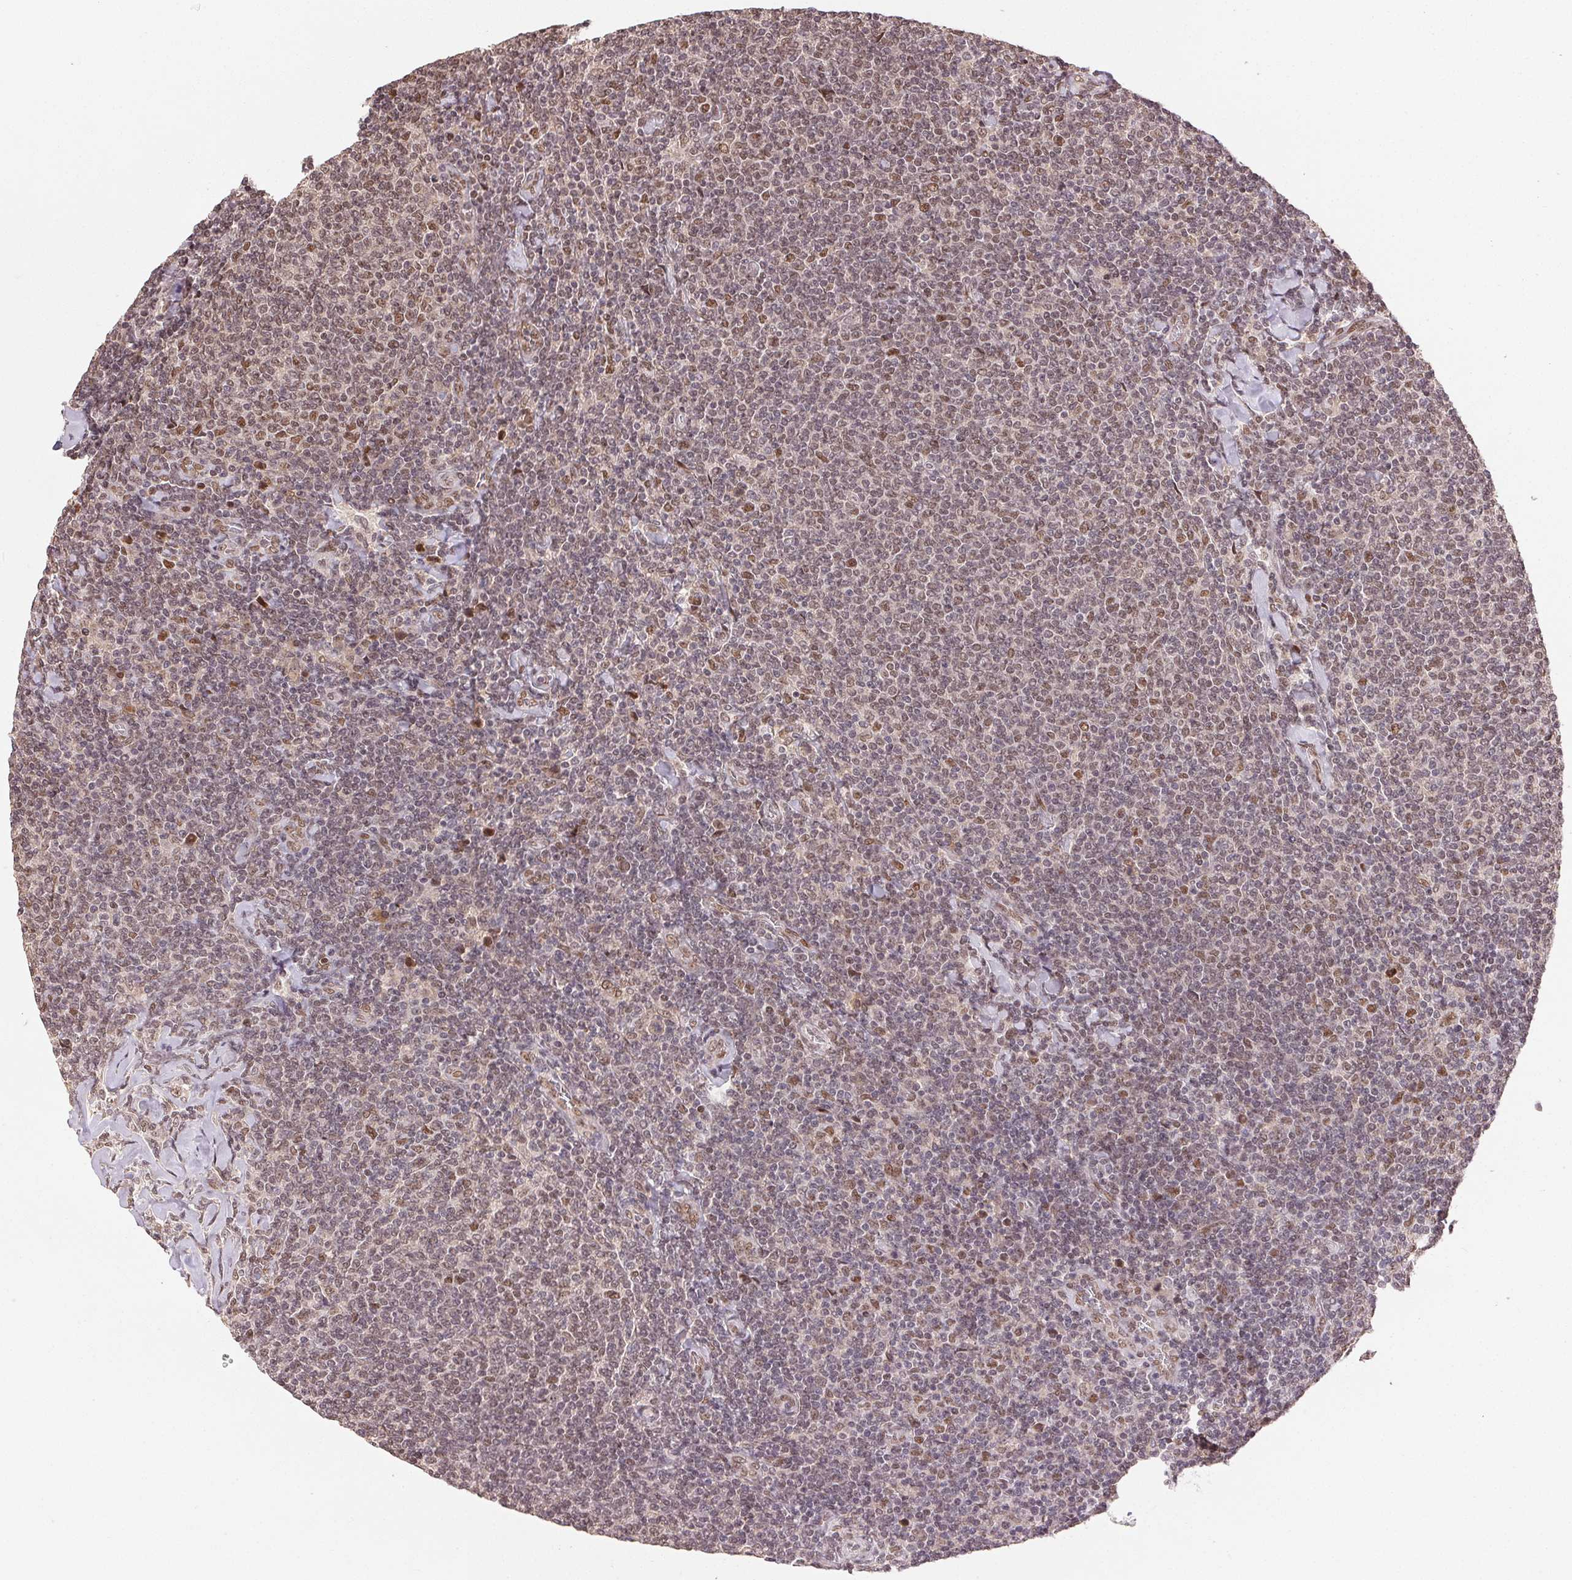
{"staining": {"intensity": "weak", "quantity": ">75%", "location": "nuclear"}, "tissue": "lymphoma", "cell_type": "Tumor cells", "image_type": "cancer", "snomed": [{"axis": "morphology", "description": "Malignant lymphoma, non-Hodgkin's type, Low grade"}, {"axis": "topography", "description": "Lymph node"}], "caption": "Protein analysis of lymphoma tissue reveals weak nuclear staining in approximately >75% of tumor cells. The protein is stained brown, and the nuclei are stained in blue (DAB (3,3'-diaminobenzidine) IHC with brightfield microscopy, high magnification).", "gene": "MAPKAPK2", "patient": {"sex": "male", "age": 52}}